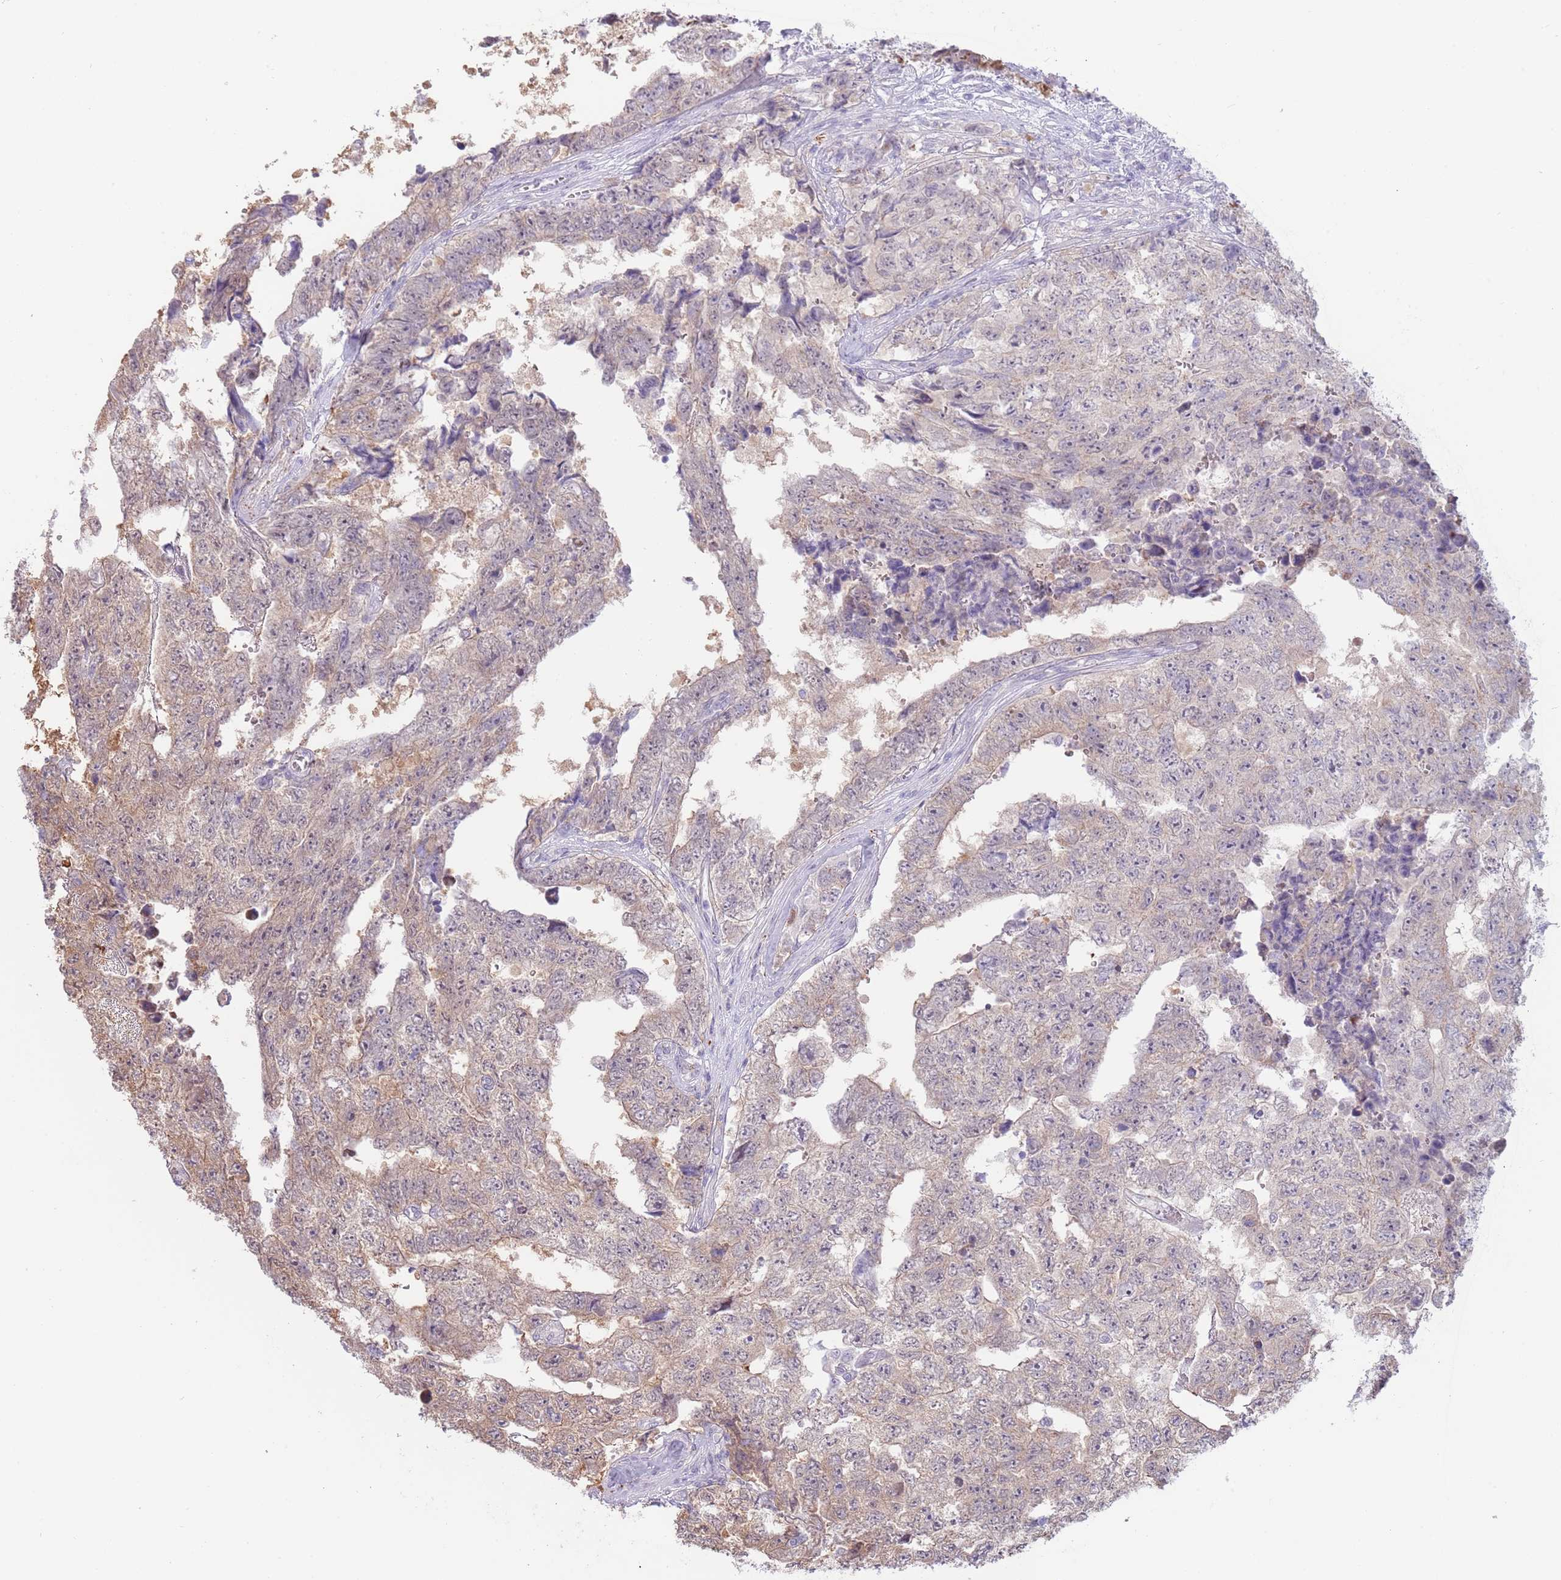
{"staining": {"intensity": "weak", "quantity": "<25%", "location": "cytoplasmic/membranous"}, "tissue": "testis cancer", "cell_type": "Tumor cells", "image_type": "cancer", "snomed": [{"axis": "morphology", "description": "Carcinoma, Embryonal, NOS"}, {"axis": "topography", "description": "Testis"}], "caption": "High magnification brightfield microscopy of testis cancer stained with DAB (brown) and counterstained with hematoxylin (blue): tumor cells show no significant staining.", "gene": "LDHD", "patient": {"sex": "male", "age": 25}}